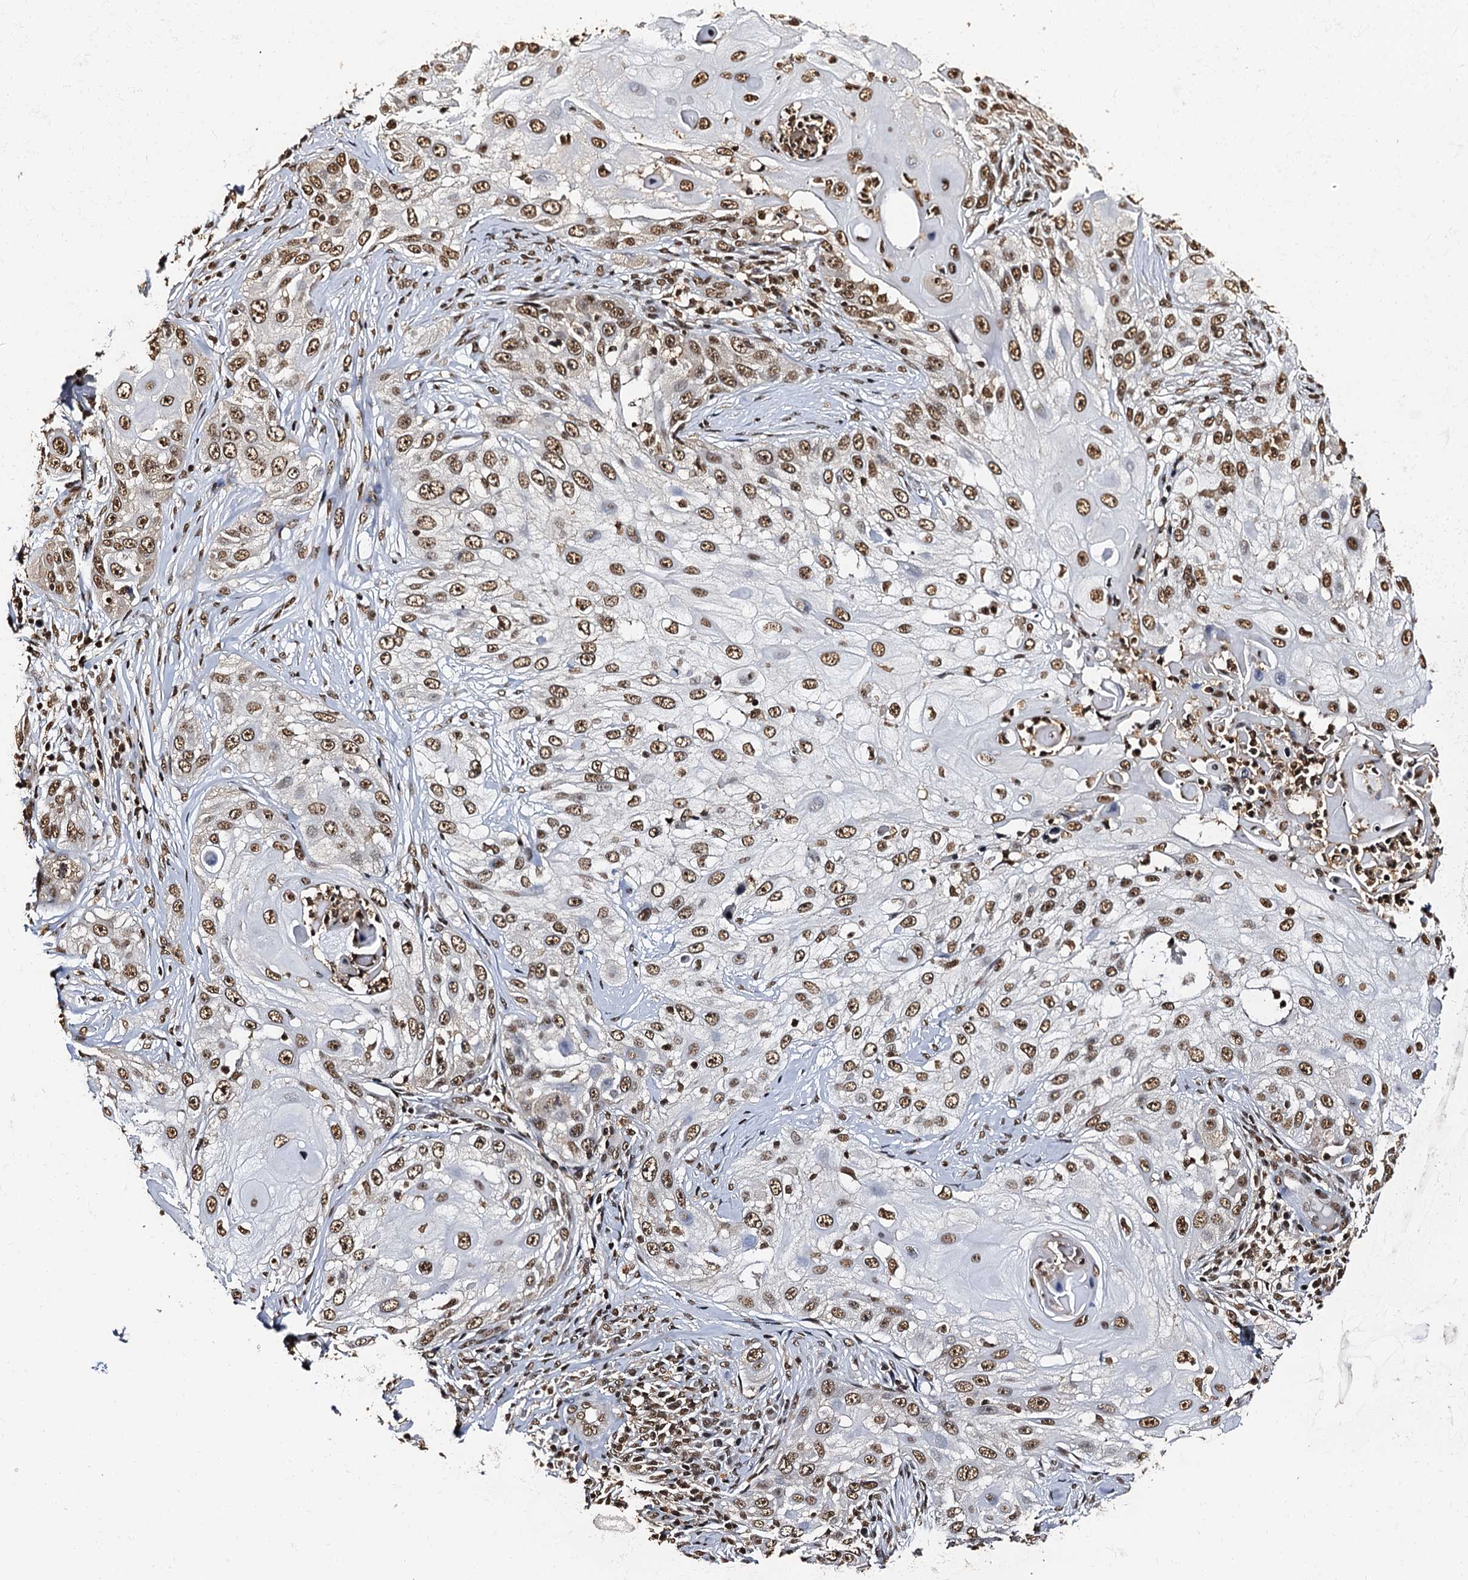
{"staining": {"intensity": "moderate", "quantity": ">75%", "location": "nuclear"}, "tissue": "skin cancer", "cell_type": "Tumor cells", "image_type": "cancer", "snomed": [{"axis": "morphology", "description": "Squamous cell carcinoma, NOS"}, {"axis": "topography", "description": "Skin"}], "caption": "This is a photomicrograph of immunohistochemistry staining of skin cancer (squamous cell carcinoma), which shows moderate positivity in the nuclear of tumor cells.", "gene": "SNRPD2", "patient": {"sex": "female", "age": 44}}